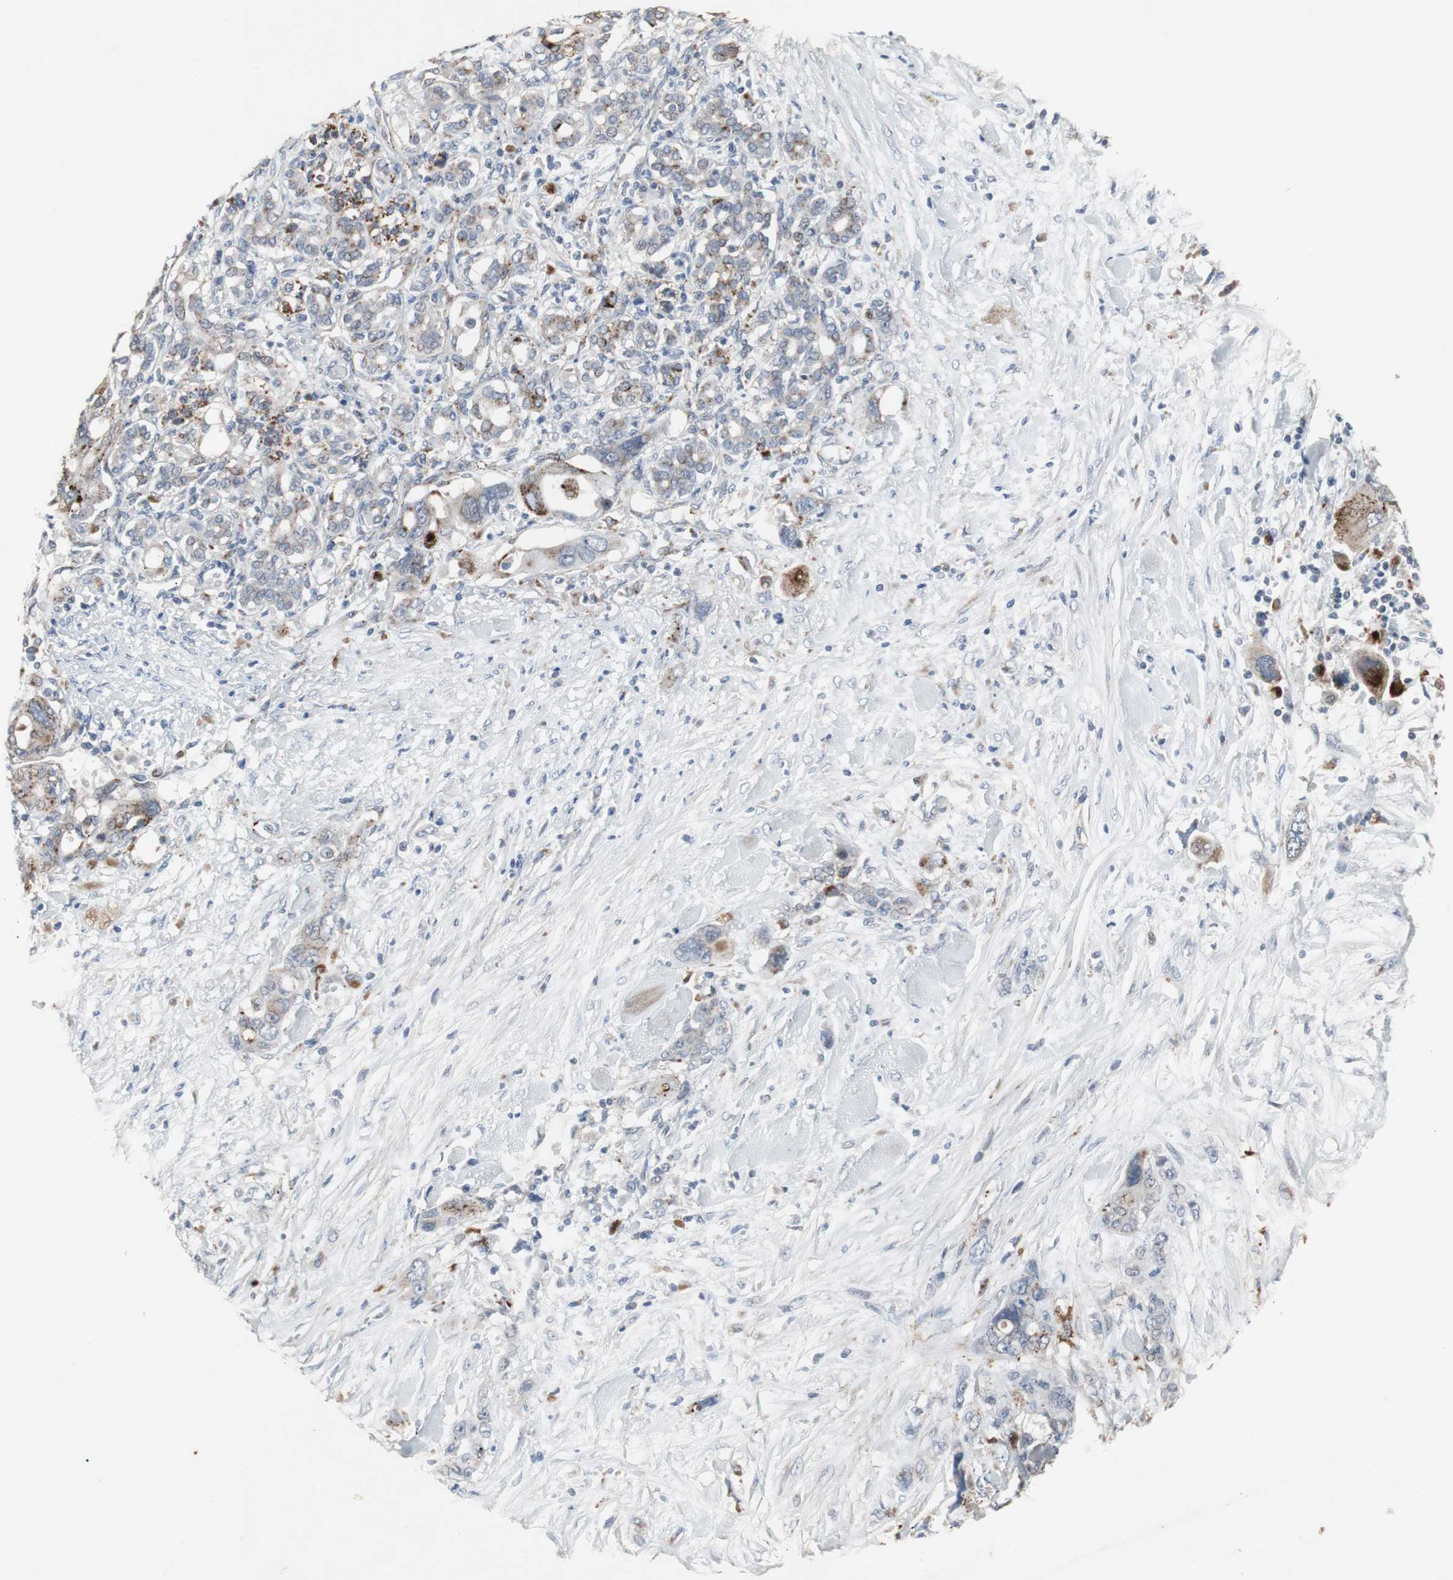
{"staining": {"intensity": "strong", "quantity": "25%-75%", "location": "cytoplasmic/membranous"}, "tissue": "pancreatic cancer", "cell_type": "Tumor cells", "image_type": "cancer", "snomed": [{"axis": "morphology", "description": "Adenocarcinoma, NOS"}, {"axis": "topography", "description": "Pancreas"}], "caption": "Immunohistochemistry (IHC) staining of pancreatic adenocarcinoma, which demonstrates high levels of strong cytoplasmic/membranous positivity in approximately 25%-75% of tumor cells indicating strong cytoplasmic/membranous protein staining. The staining was performed using DAB (brown) for protein detection and nuclei were counterstained in hematoxylin (blue).", "gene": "GBA1", "patient": {"sex": "male", "age": 46}}